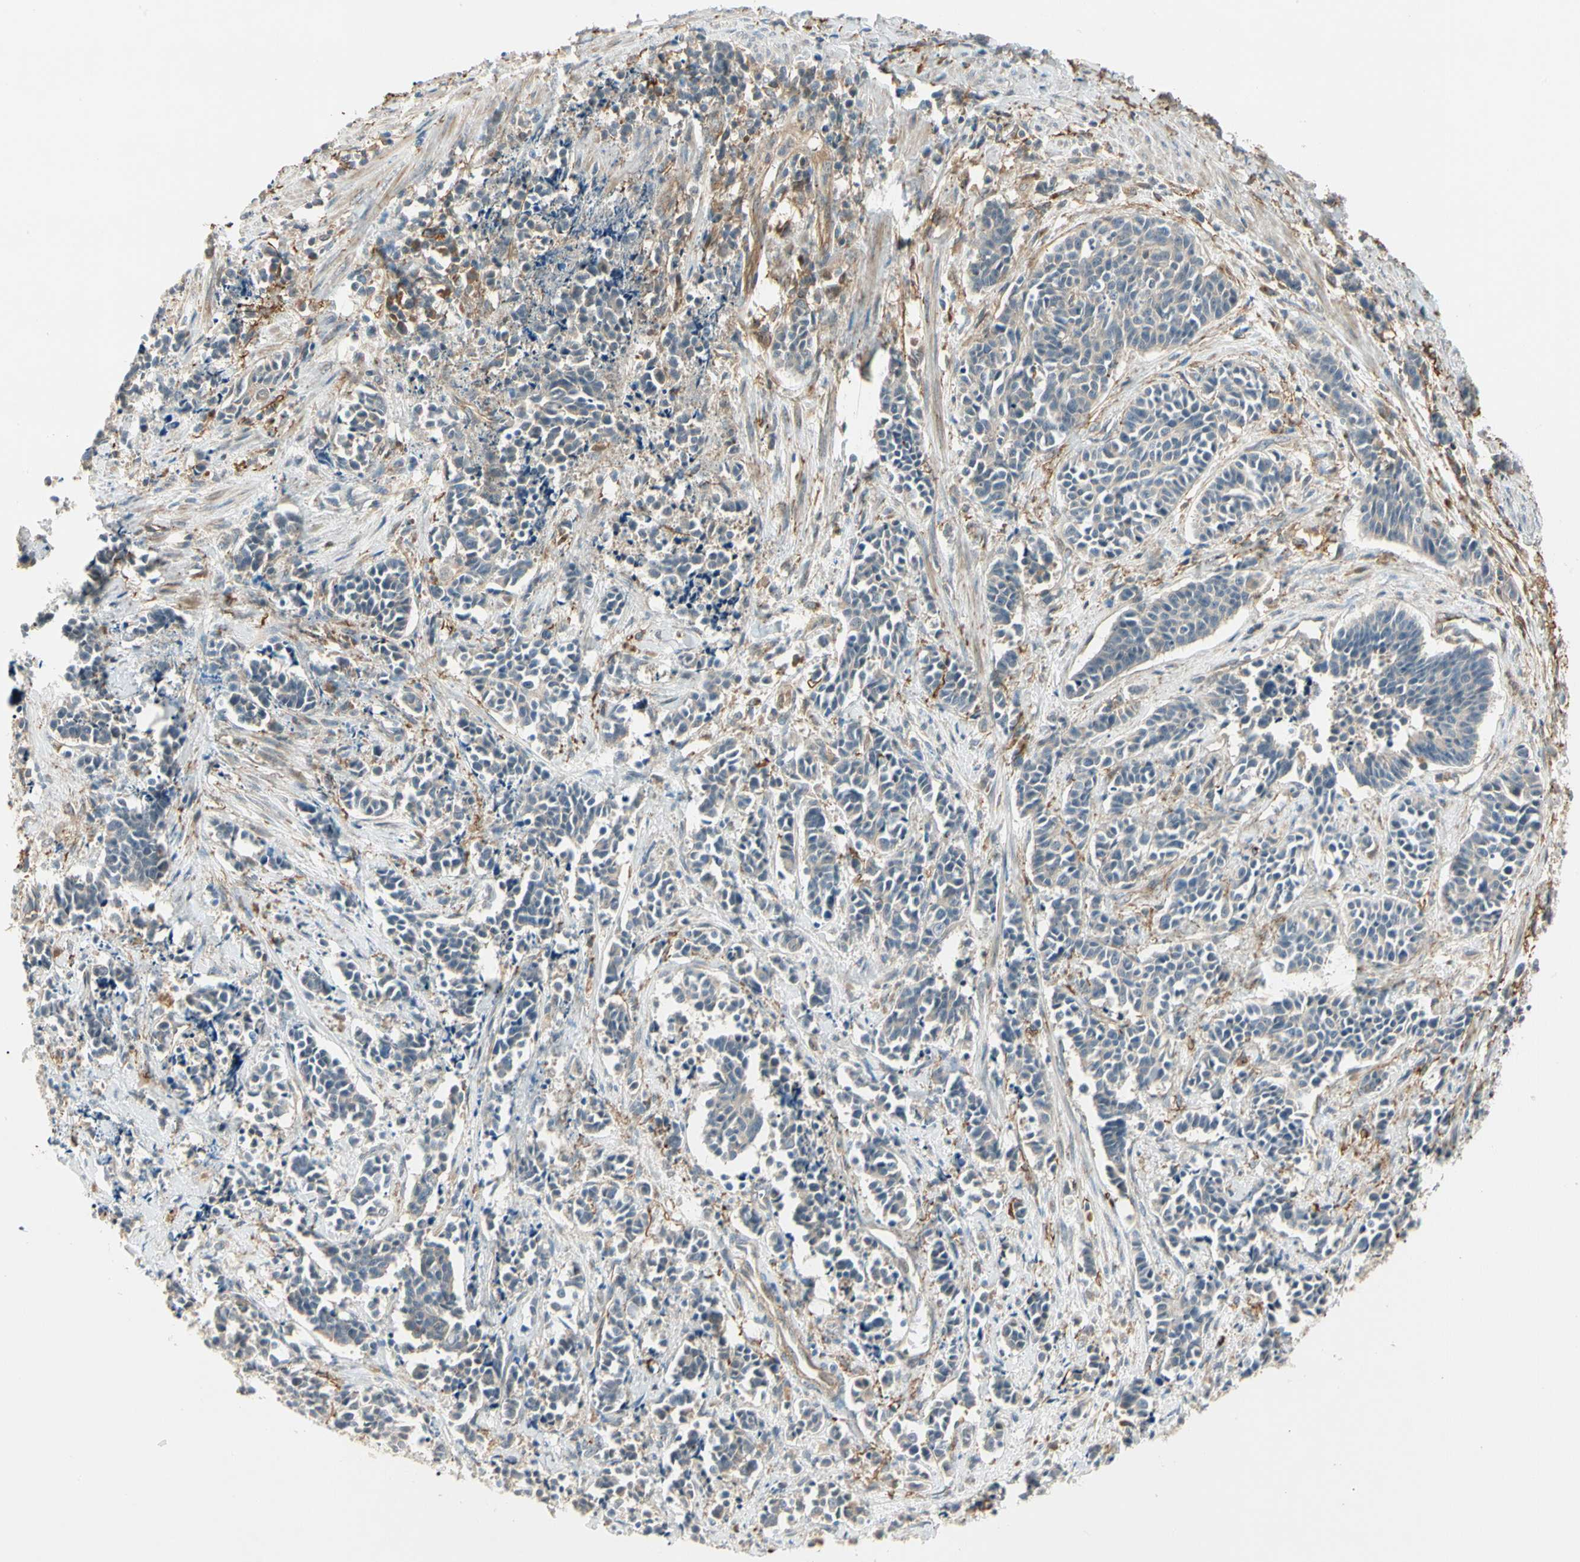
{"staining": {"intensity": "weak", "quantity": ">75%", "location": "cytoplasmic/membranous"}, "tissue": "cervical cancer", "cell_type": "Tumor cells", "image_type": "cancer", "snomed": [{"axis": "morphology", "description": "Squamous cell carcinoma, NOS"}, {"axis": "topography", "description": "Cervix"}], "caption": "Cervical squamous cell carcinoma stained for a protein exhibits weak cytoplasmic/membranous positivity in tumor cells.", "gene": "F2R", "patient": {"sex": "female", "age": 35}}